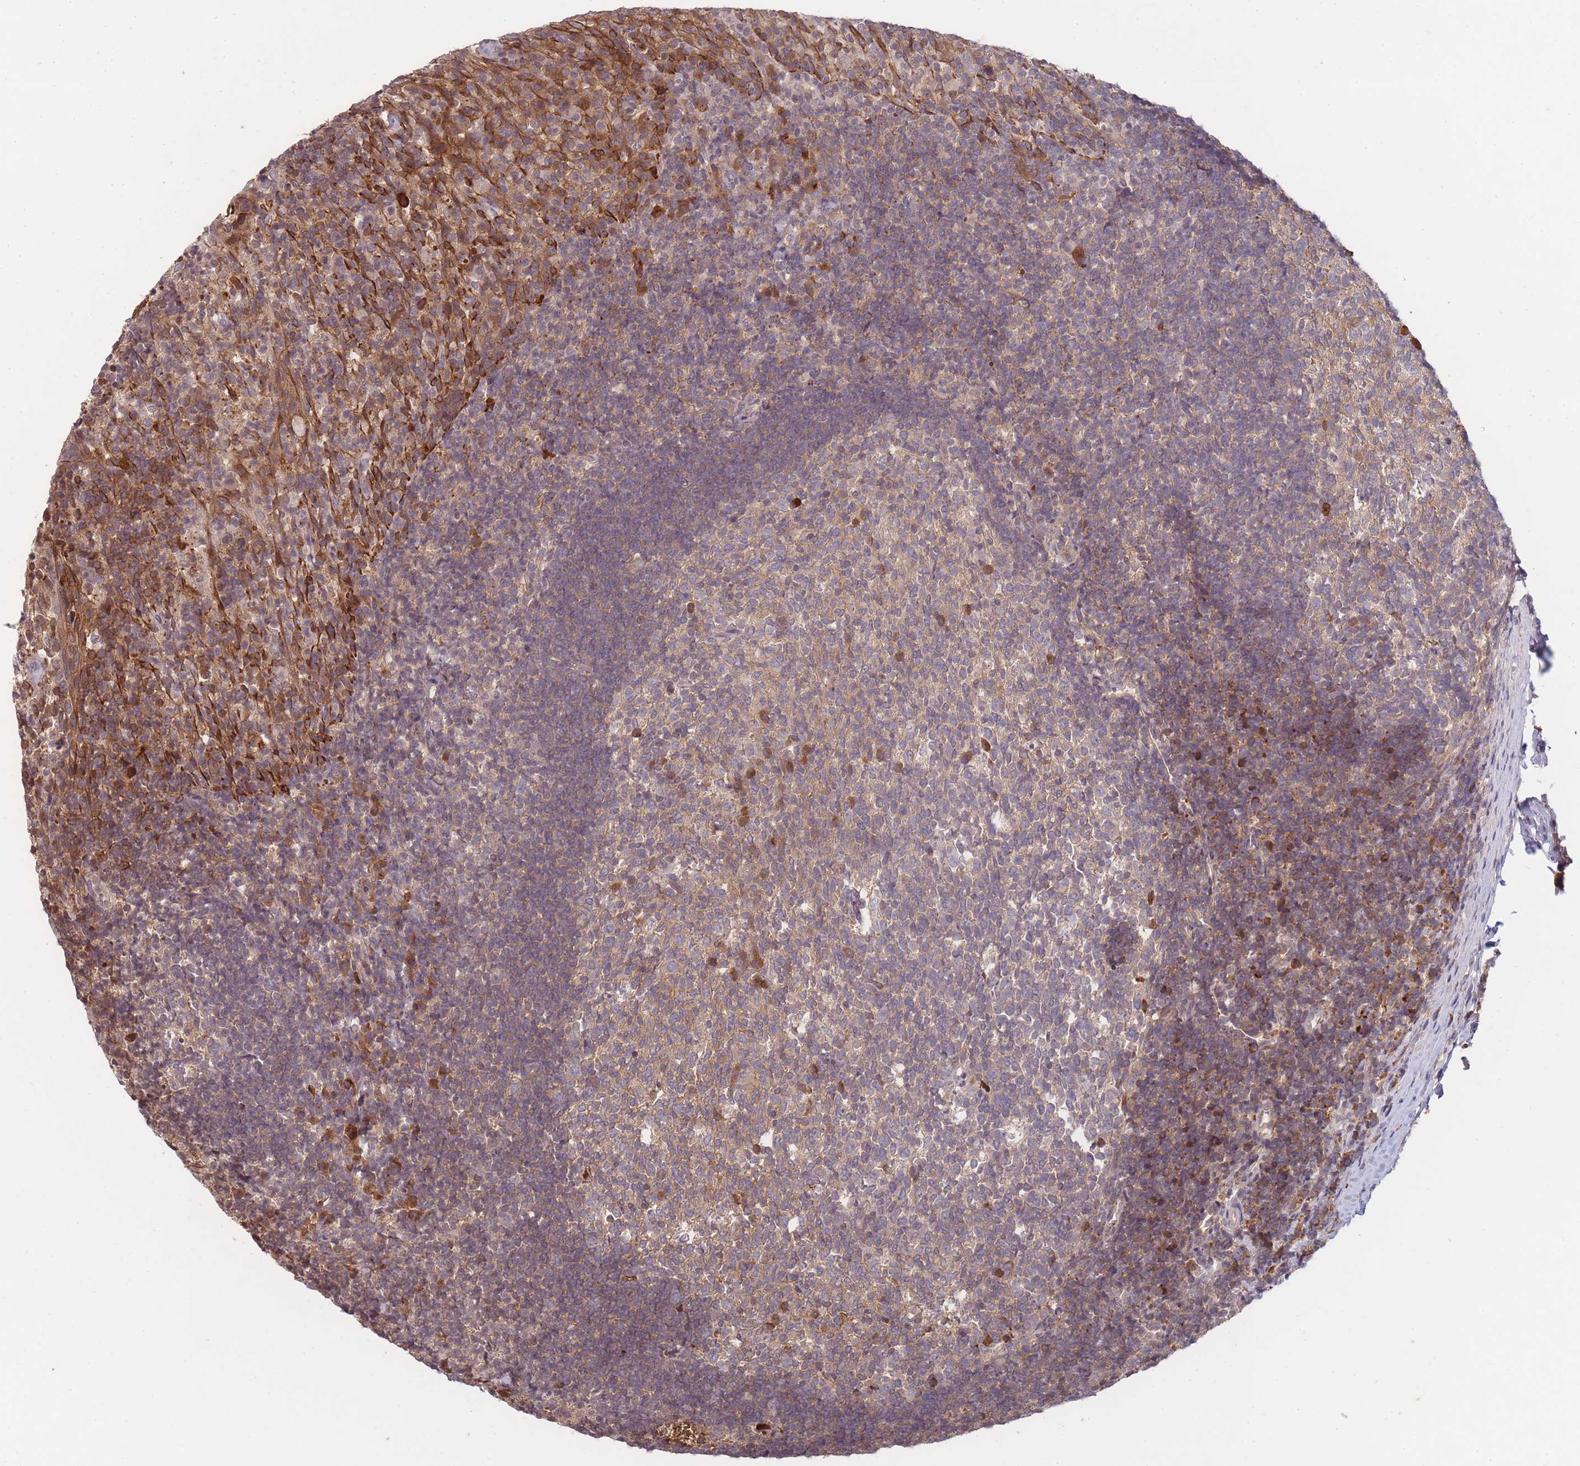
{"staining": {"intensity": "moderate", "quantity": "<25%", "location": "cytoplasmic/membranous"}, "tissue": "tonsil", "cell_type": "Germinal center cells", "image_type": "normal", "snomed": [{"axis": "morphology", "description": "Normal tissue, NOS"}, {"axis": "topography", "description": "Tonsil"}], "caption": "Human tonsil stained with a brown dye exhibits moderate cytoplasmic/membranous positive staining in about <25% of germinal center cells.", "gene": "RALGDS", "patient": {"sex": "female", "age": 10}}